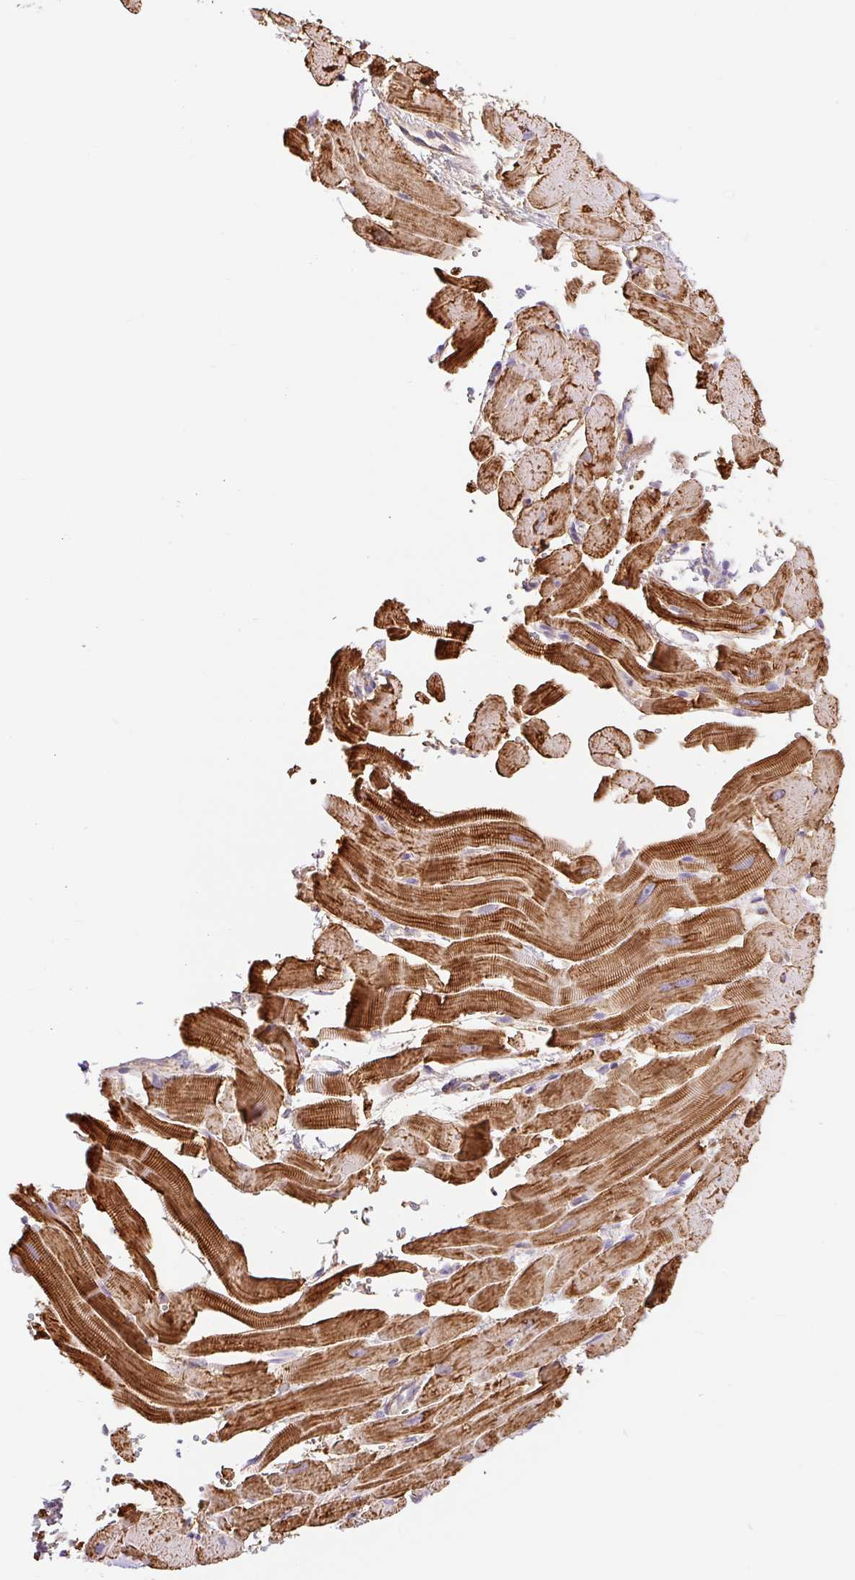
{"staining": {"intensity": "strong", "quantity": ">75%", "location": "cytoplasmic/membranous"}, "tissue": "heart muscle", "cell_type": "Cardiomyocytes", "image_type": "normal", "snomed": [{"axis": "morphology", "description": "Normal tissue, NOS"}, {"axis": "topography", "description": "Heart"}], "caption": "Immunohistochemical staining of normal human heart muscle reveals strong cytoplasmic/membranous protein positivity in about >75% of cardiomyocytes. Nuclei are stained in blue.", "gene": "DAAM2", "patient": {"sex": "male", "age": 37}}